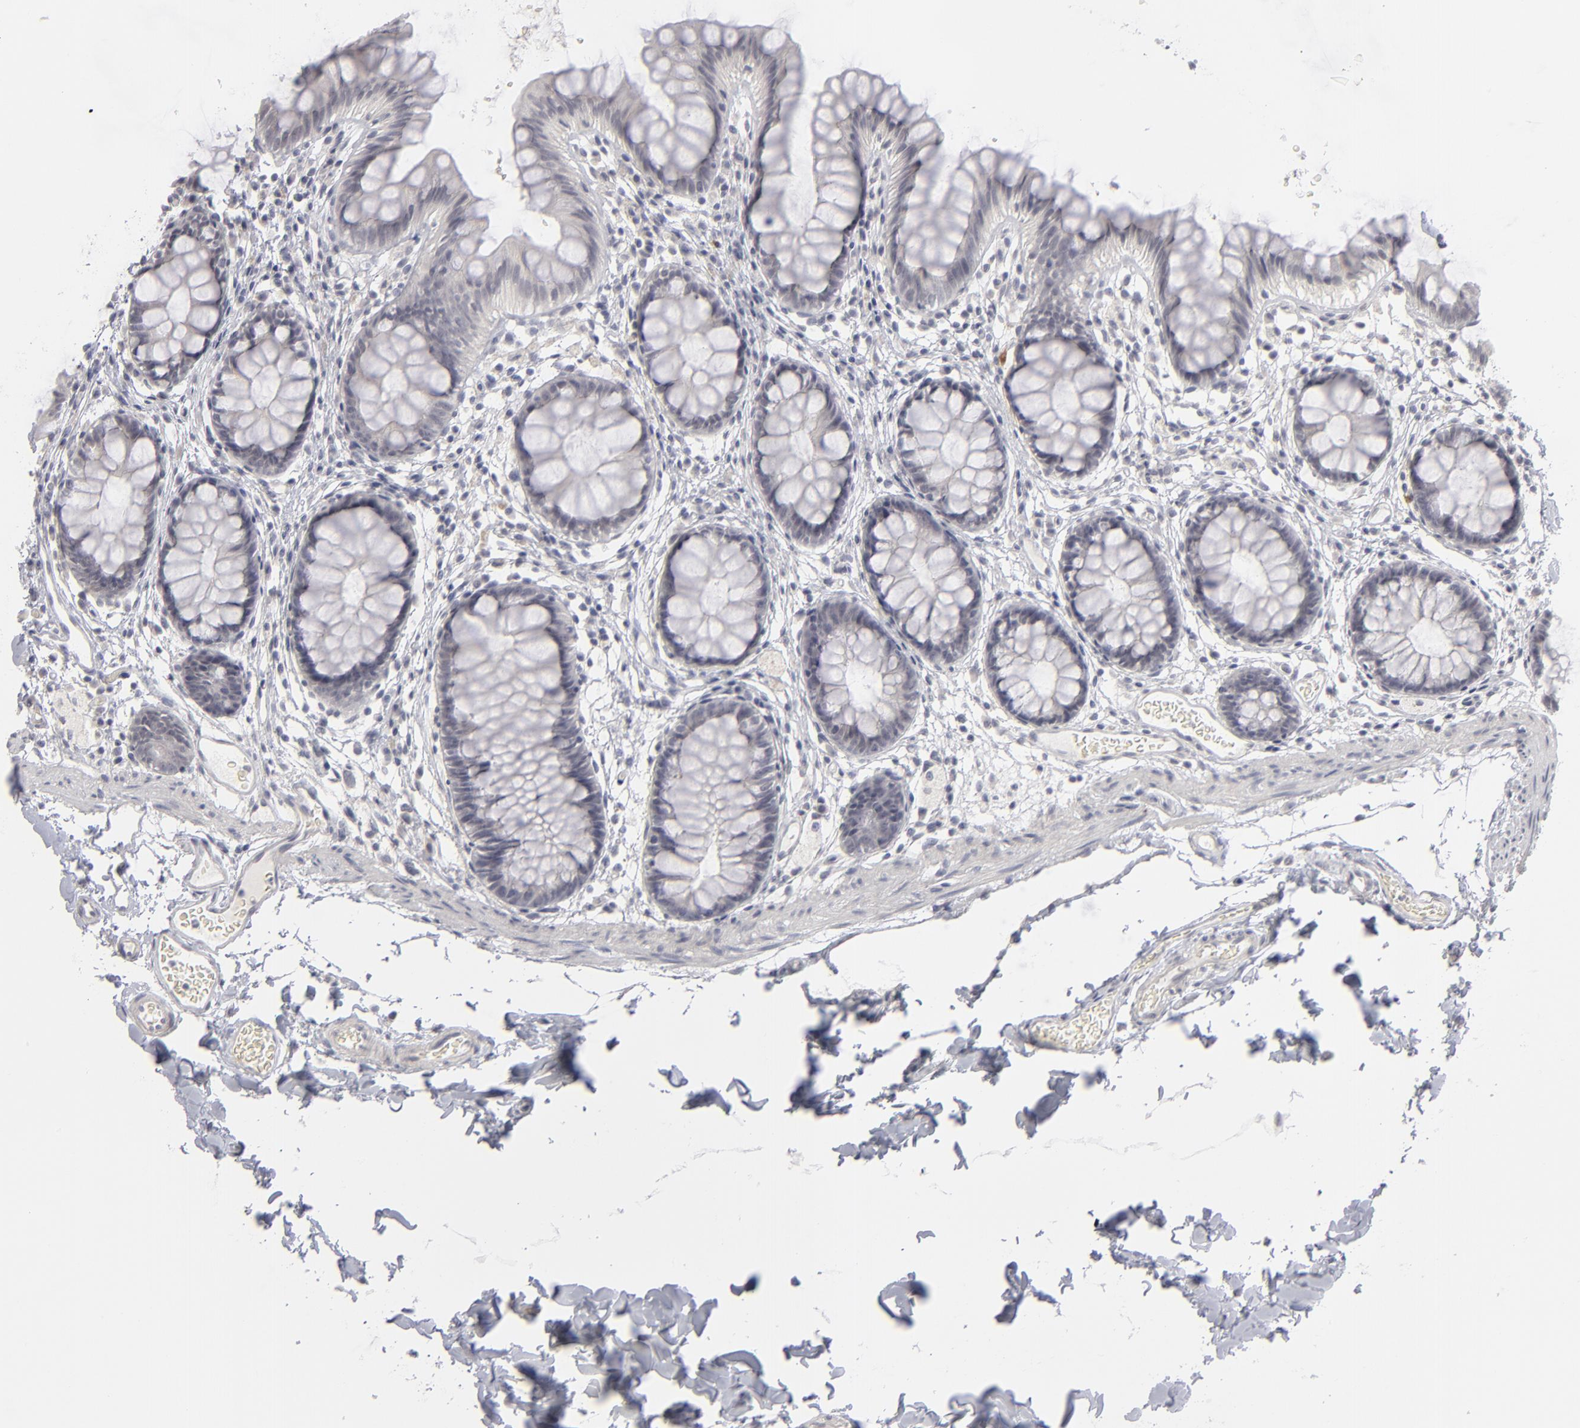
{"staining": {"intensity": "negative", "quantity": "none", "location": "none"}, "tissue": "colon", "cell_type": "Endothelial cells", "image_type": "normal", "snomed": [{"axis": "morphology", "description": "Normal tissue, NOS"}, {"axis": "topography", "description": "Smooth muscle"}, {"axis": "topography", "description": "Colon"}], "caption": "A high-resolution micrograph shows IHC staining of benign colon, which displays no significant positivity in endothelial cells. (Stains: DAB (3,3'-diaminobenzidine) IHC with hematoxylin counter stain, Microscopy: brightfield microscopy at high magnification).", "gene": "KIAA1210", "patient": {"sex": "male", "age": 67}}